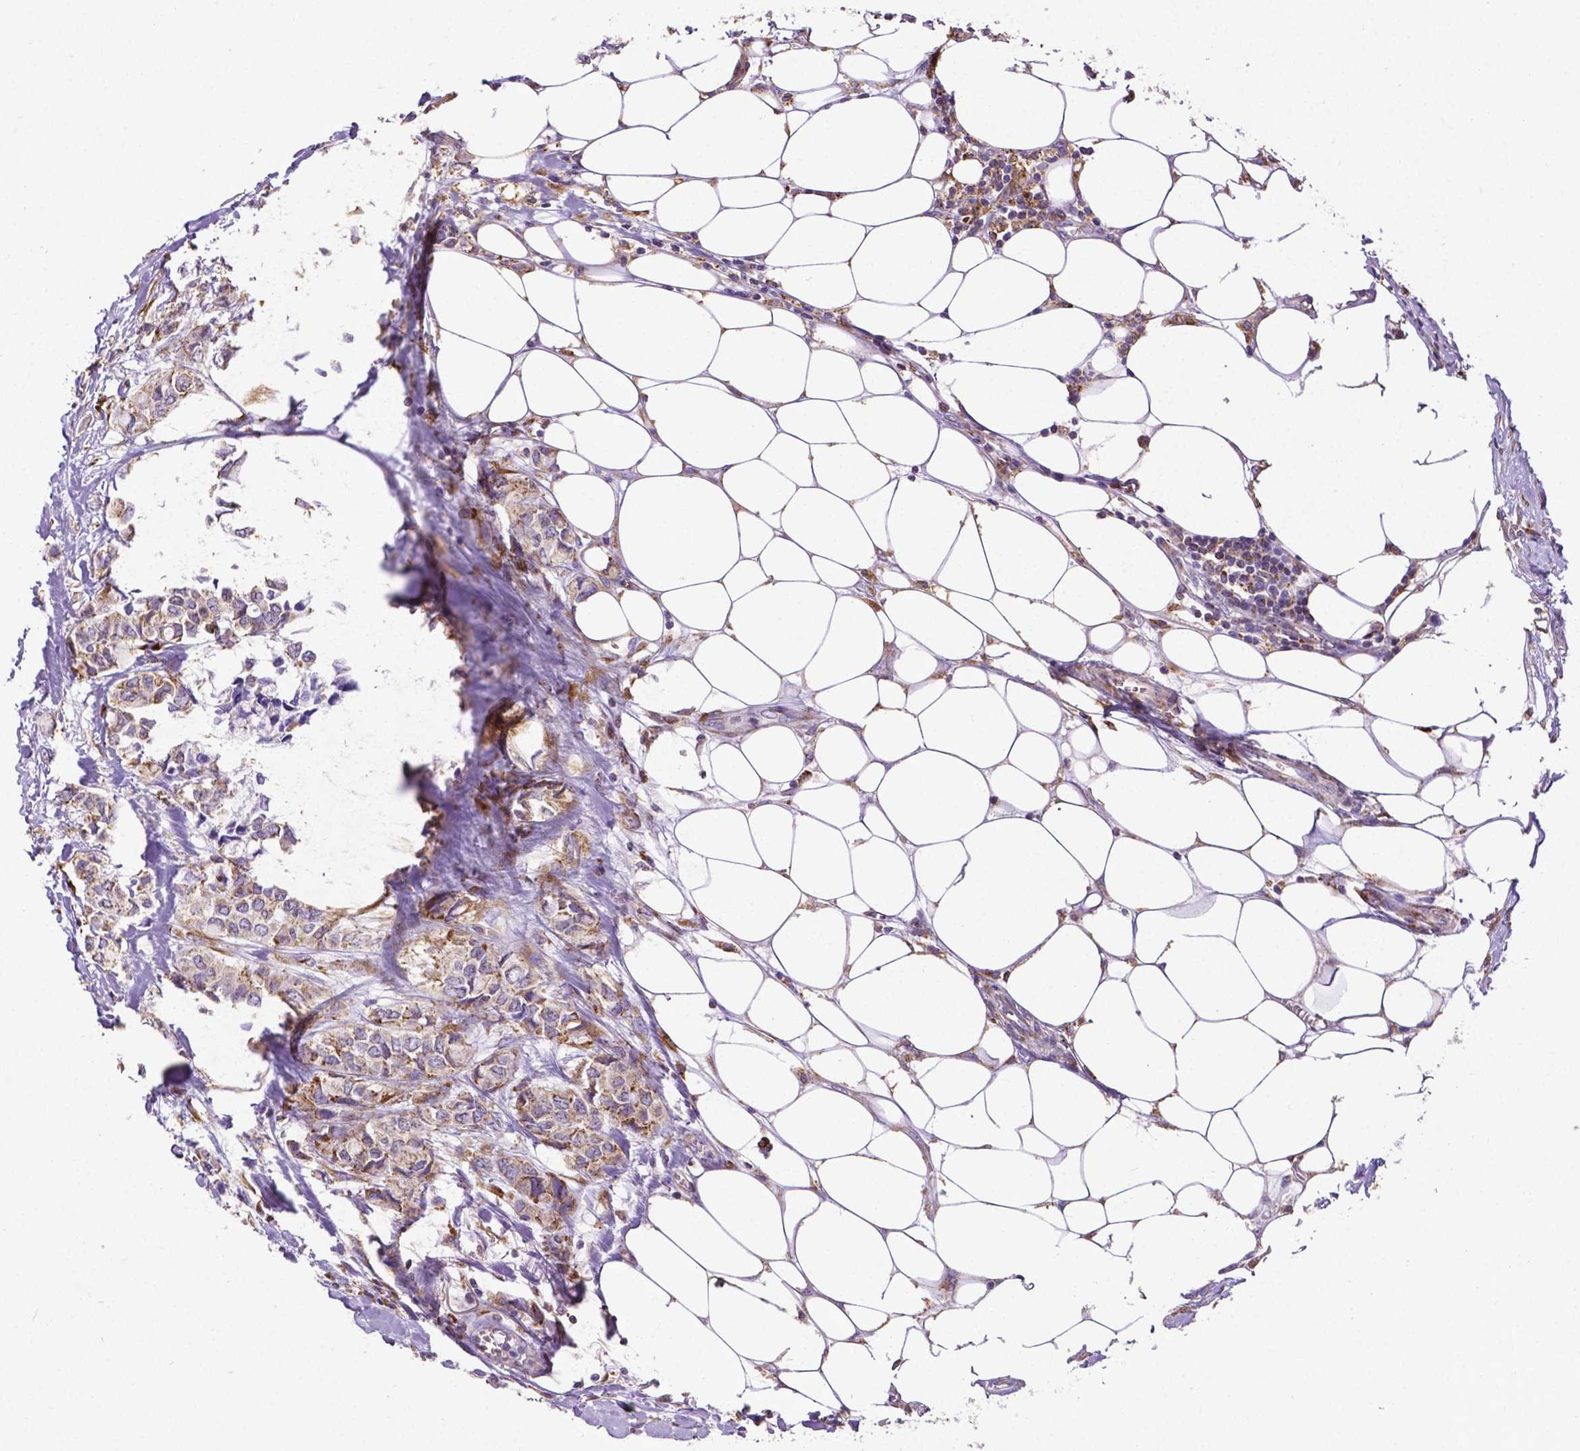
{"staining": {"intensity": "moderate", "quantity": ">75%", "location": "cytoplasmic/membranous"}, "tissue": "breast cancer", "cell_type": "Tumor cells", "image_type": "cancer", "snomed": [{"axis": "morphology", "description": "Duct carcinoma"}, {"axis": "topography", "description": "Breast"}], "caption": "Immunohistochemistry (IHC) staining of invasive ductal carcinoma (breast), which demonstrates medium levels of moderate cytoplasmic/membranous positivity in approximately >75% of tumor cells indicating moderate cytoplasmic/membranous protein positivity. The staining was performed using DAB (brown) for protein detection and nuclei were counterstained in hematoxylin (blue).", "gene": "MTDH", "patient": {"sex": "female", "age": 85}}